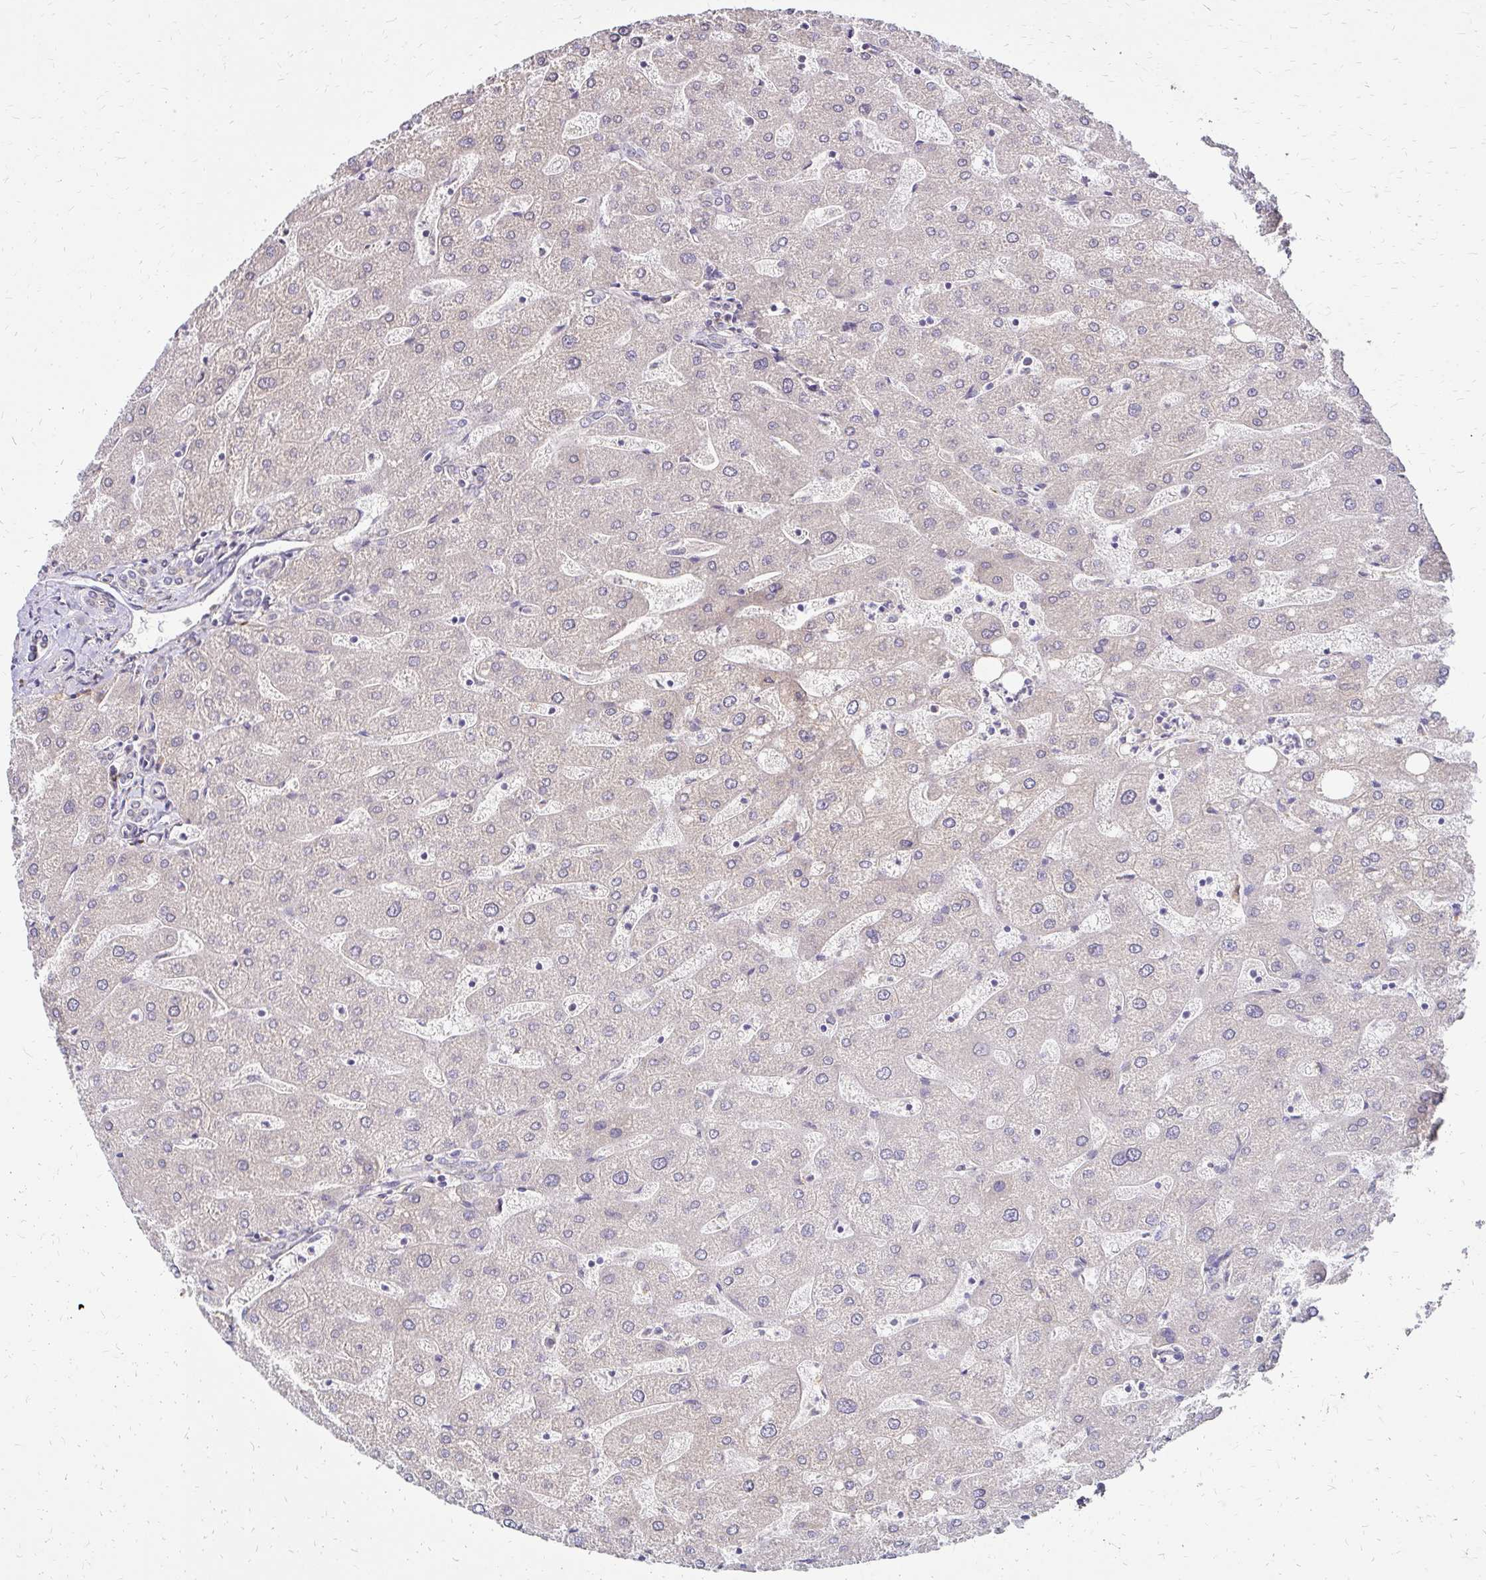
{"staining": {"intensity": "negative", "quantity": "none", "location": "none"}, "tissue": "liver", "cell_type": "Cholangiocytes", "image_type": "normal", "snomed": [{"axis": "morphology", "description": "Normal tissue, NOS"}, {"axis": "topography", "description": "Liver"}], "caption": "A high-resolution micrograph shows immunohistochemistry (IHC) staining of normal liver, which demonstrates no significant positivity in cholangiocytes.", "gene": "PRIMA1", "patient": {"sex": "male", "age": 67}}